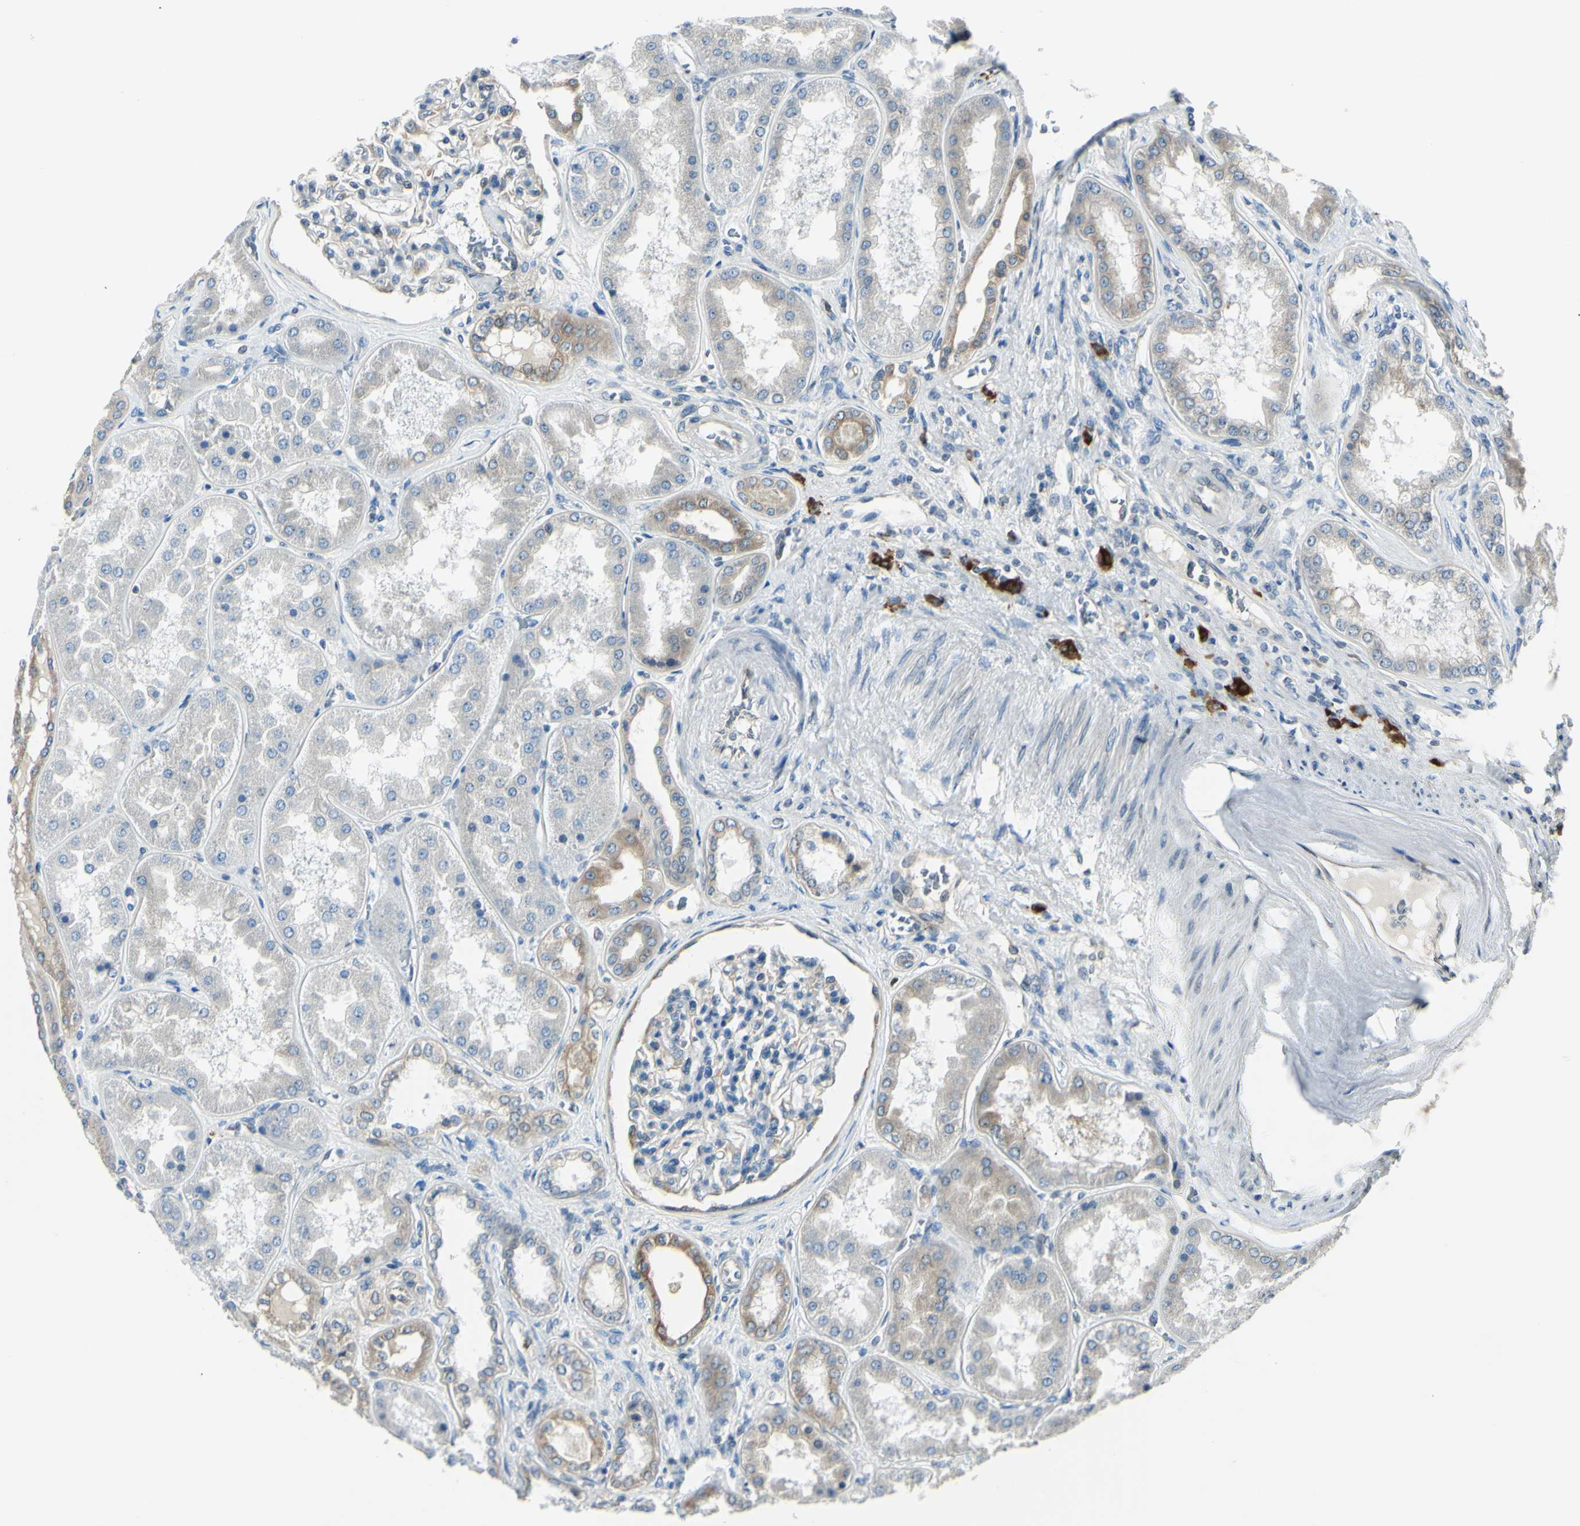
{"staining": {"intensity": "weak", "quantity": "25%-75%", "location": "cytoplasmic/membranous"}, "tissue": "kidney", "cell_type": "Cells in glomeruli", "image_type": "normal", "snomed": [{"axis": "morphology", "description": "Normal tissue, NOS"}, {"axis": "topography", "description": "Kidney"}], "caption": "Kidney stained with immunohistochemistry demonstrates weak cytoplasmic/membranous staining in about 25%-75% of cells in glomeruli. (brown staining indicates protein expression, while blue staining denotes nuclei).", "gene": "SELENOS", "patient": {"sex": "female", "age": 56}}